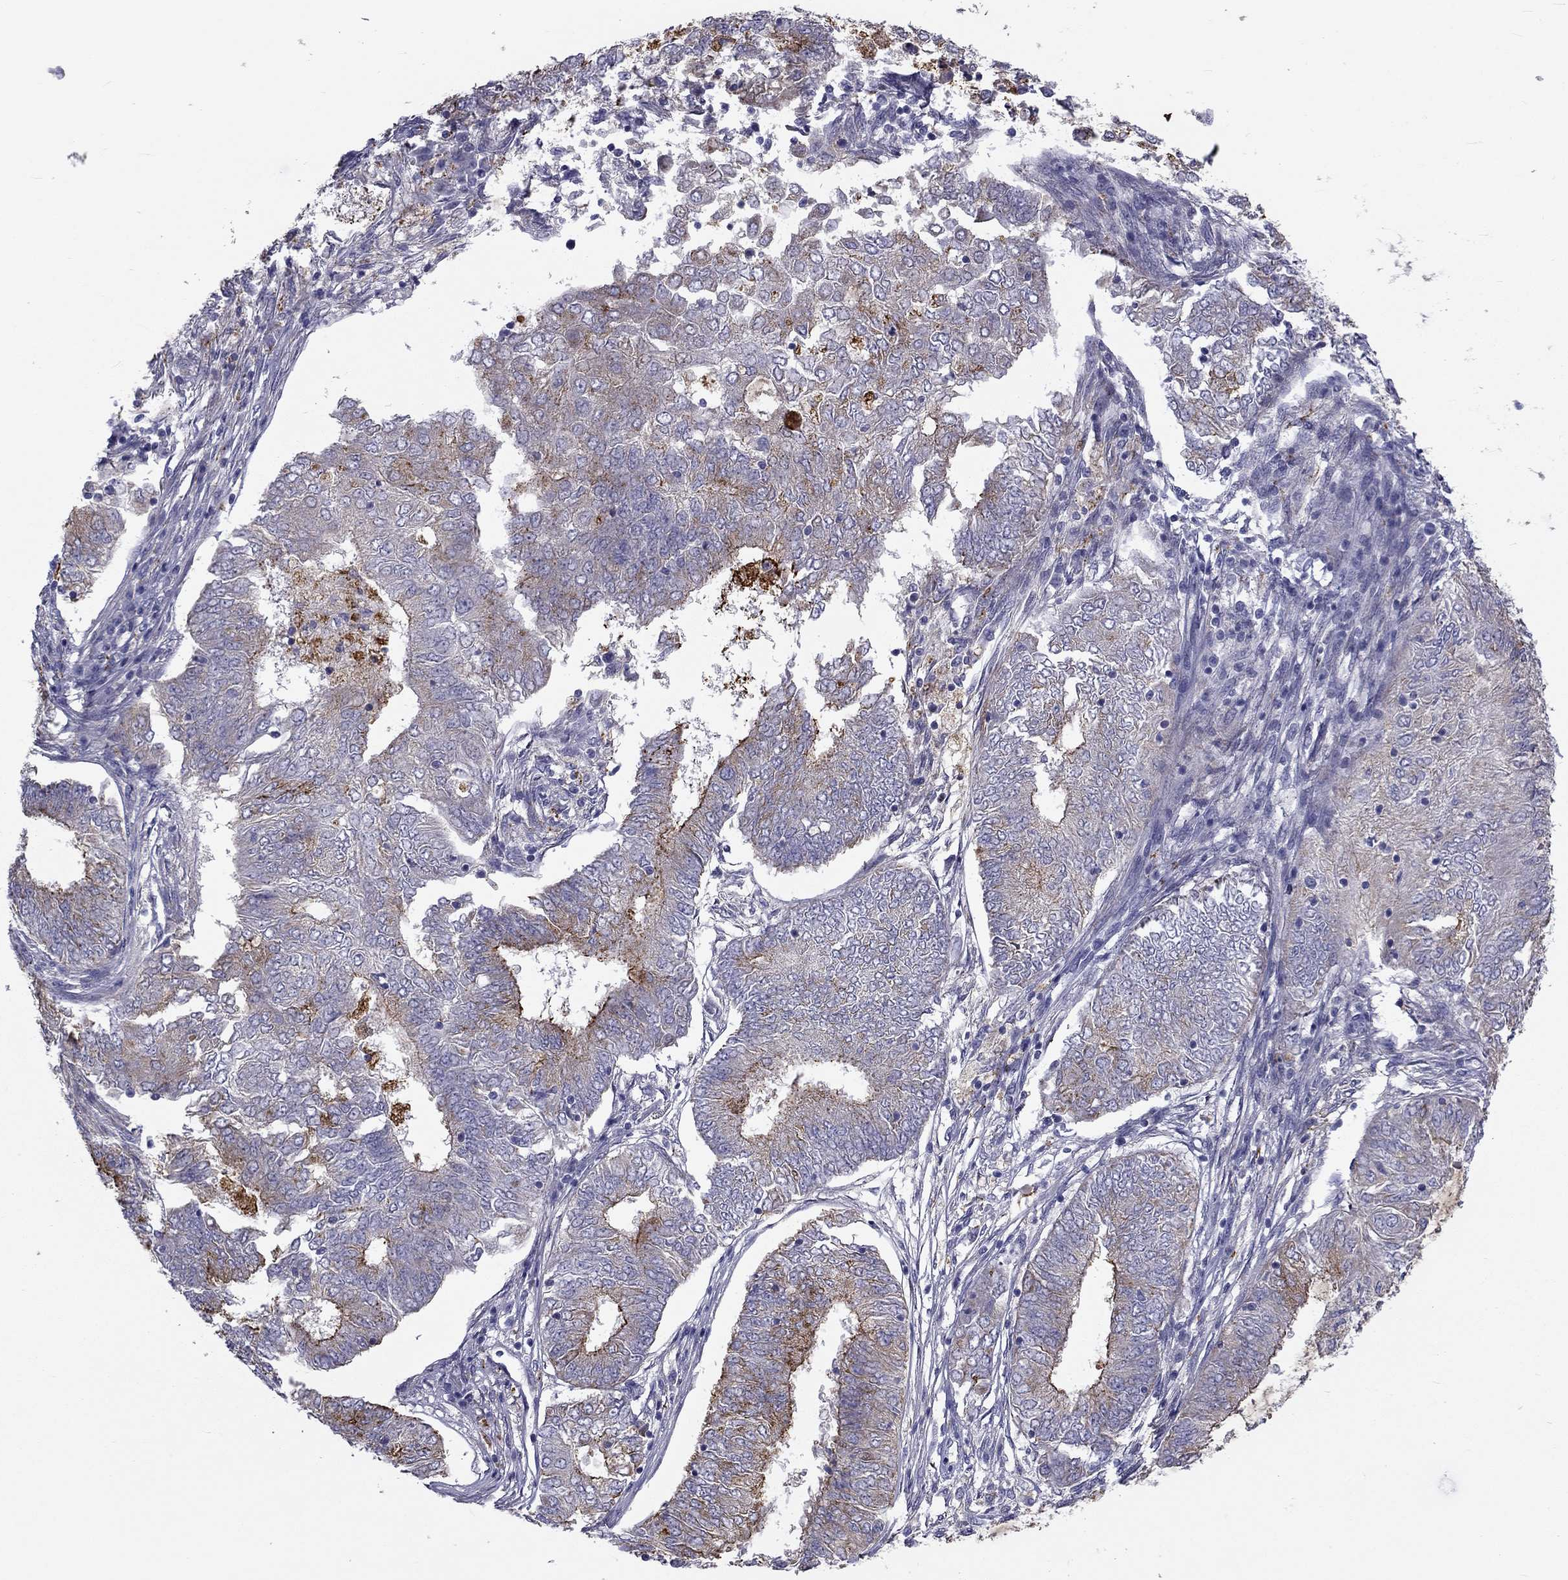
{"staining": {"intensity": "moderate", "quantity": "<25%", "location": "cytoplasmic/membranous"}, "tissue": "endometrial cancer", "cell_type": "Tumor cells", "image_type": "cancer", "snomed": [{"axis": "morphology", "description": "Adenocarcinoma, NOS"}, {"axis": "topography", "description": "Endometrium"}], "caption": "A histopathology image showing moderate cytoplasmic/membranous staining in about <25% of tumor cells in endometrial cancer, as visualized by brown immunohistochemical staining.", "gene": "CLPSL2", "patient": {"sex": "female", "age": 62}}